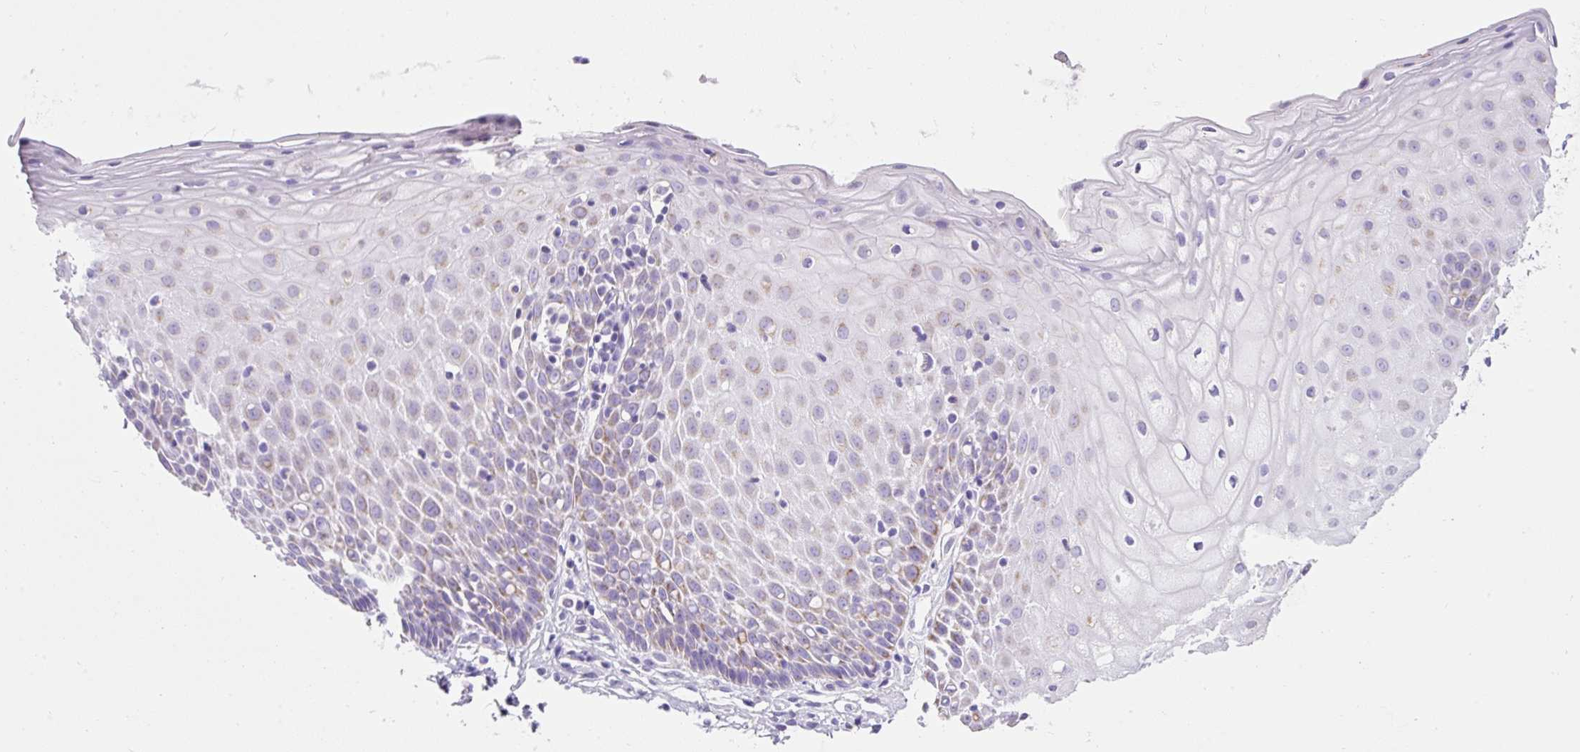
{"staining": {"intensity": "moderate", "quantity": "<25%", "location": "cytoplasmic/membranous"}, "tissue": "cervix", "cell_type": "Glandular cells", "image_type": "normal", "snomed": [{"axis": "morphology", "description": "Normal tissue, NOS"}, {"axis": "topography", "description": "Cervix"}], "caption": "Immunohistochemistry of benign cervix exhibits low levels of moderate cytoplasmic/membranous positivity in approximately <25% of glandular cells. The protein of interest is stained brown, and the nuclei are stained in blue (DAB IHC with brightfield microscopy, high magnification).", "gene": "PLPP2", "patient": {"sex": "female", "age": 36}}